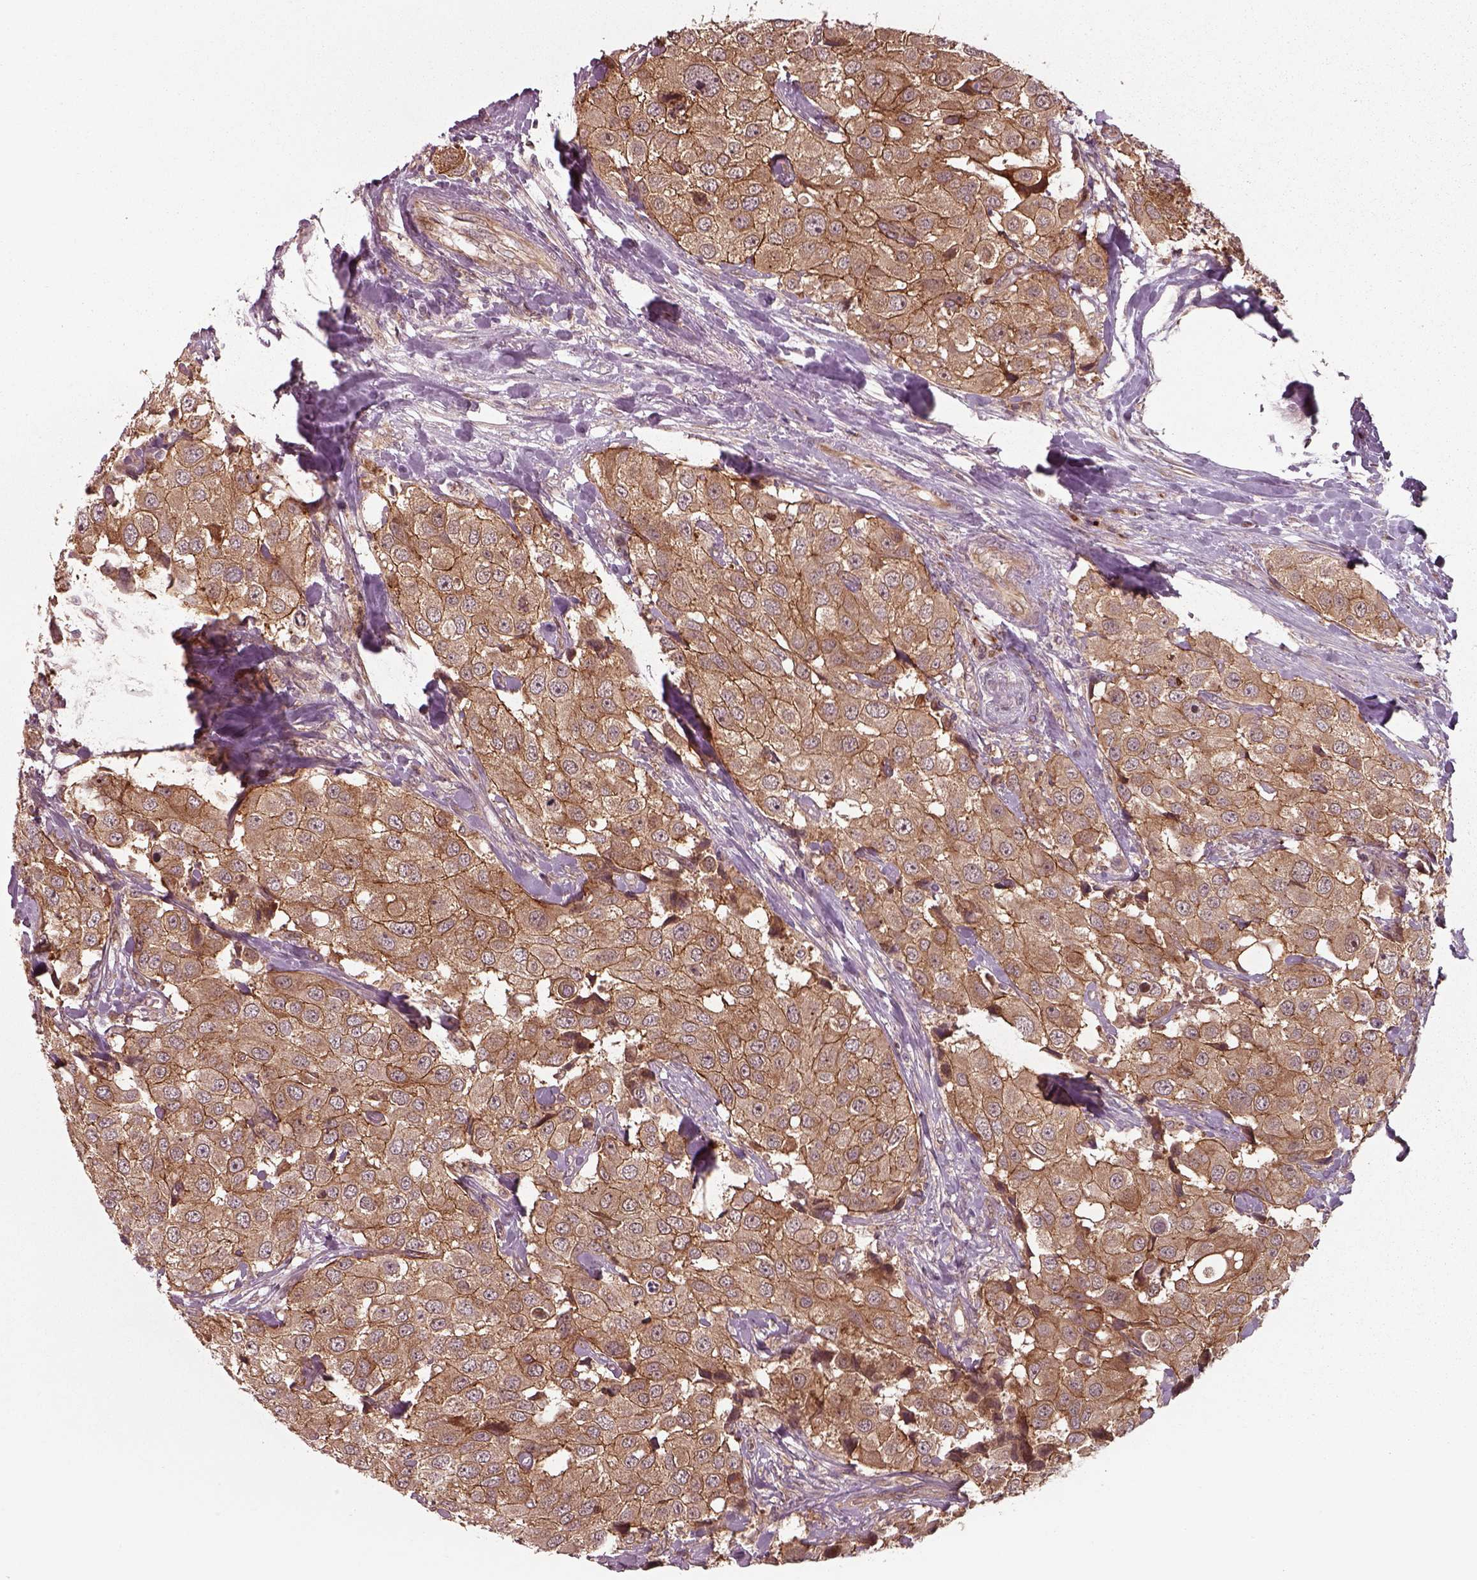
{"staining": {"intensity": "moderate", "quantity": ">75%", "location": "cytoplasmic/membranous"}, "tissue": "urothelial cancer", "cell_type": "Tumor cells", "image_type": "cancer", "snomed": [{"axis": "morphology", "description": "Urothelial carcinoma, High grade"}, {"axis": "topography", "description": "Urinary bladder"}], "caption": "An immunohistochemistry histopathology image of neoplastic tissue is shown. Protein staining in brown shows moderate cytoplasmic/membranous positivity in urothelial cancer within tumor cells. The staining is performed using DAB brown chromogen to label protein expression. The nuclei are counter-stained blue using hematoxylin.", "gene": "CHMP3", "patient": {"sex": "female", "age": 64}}